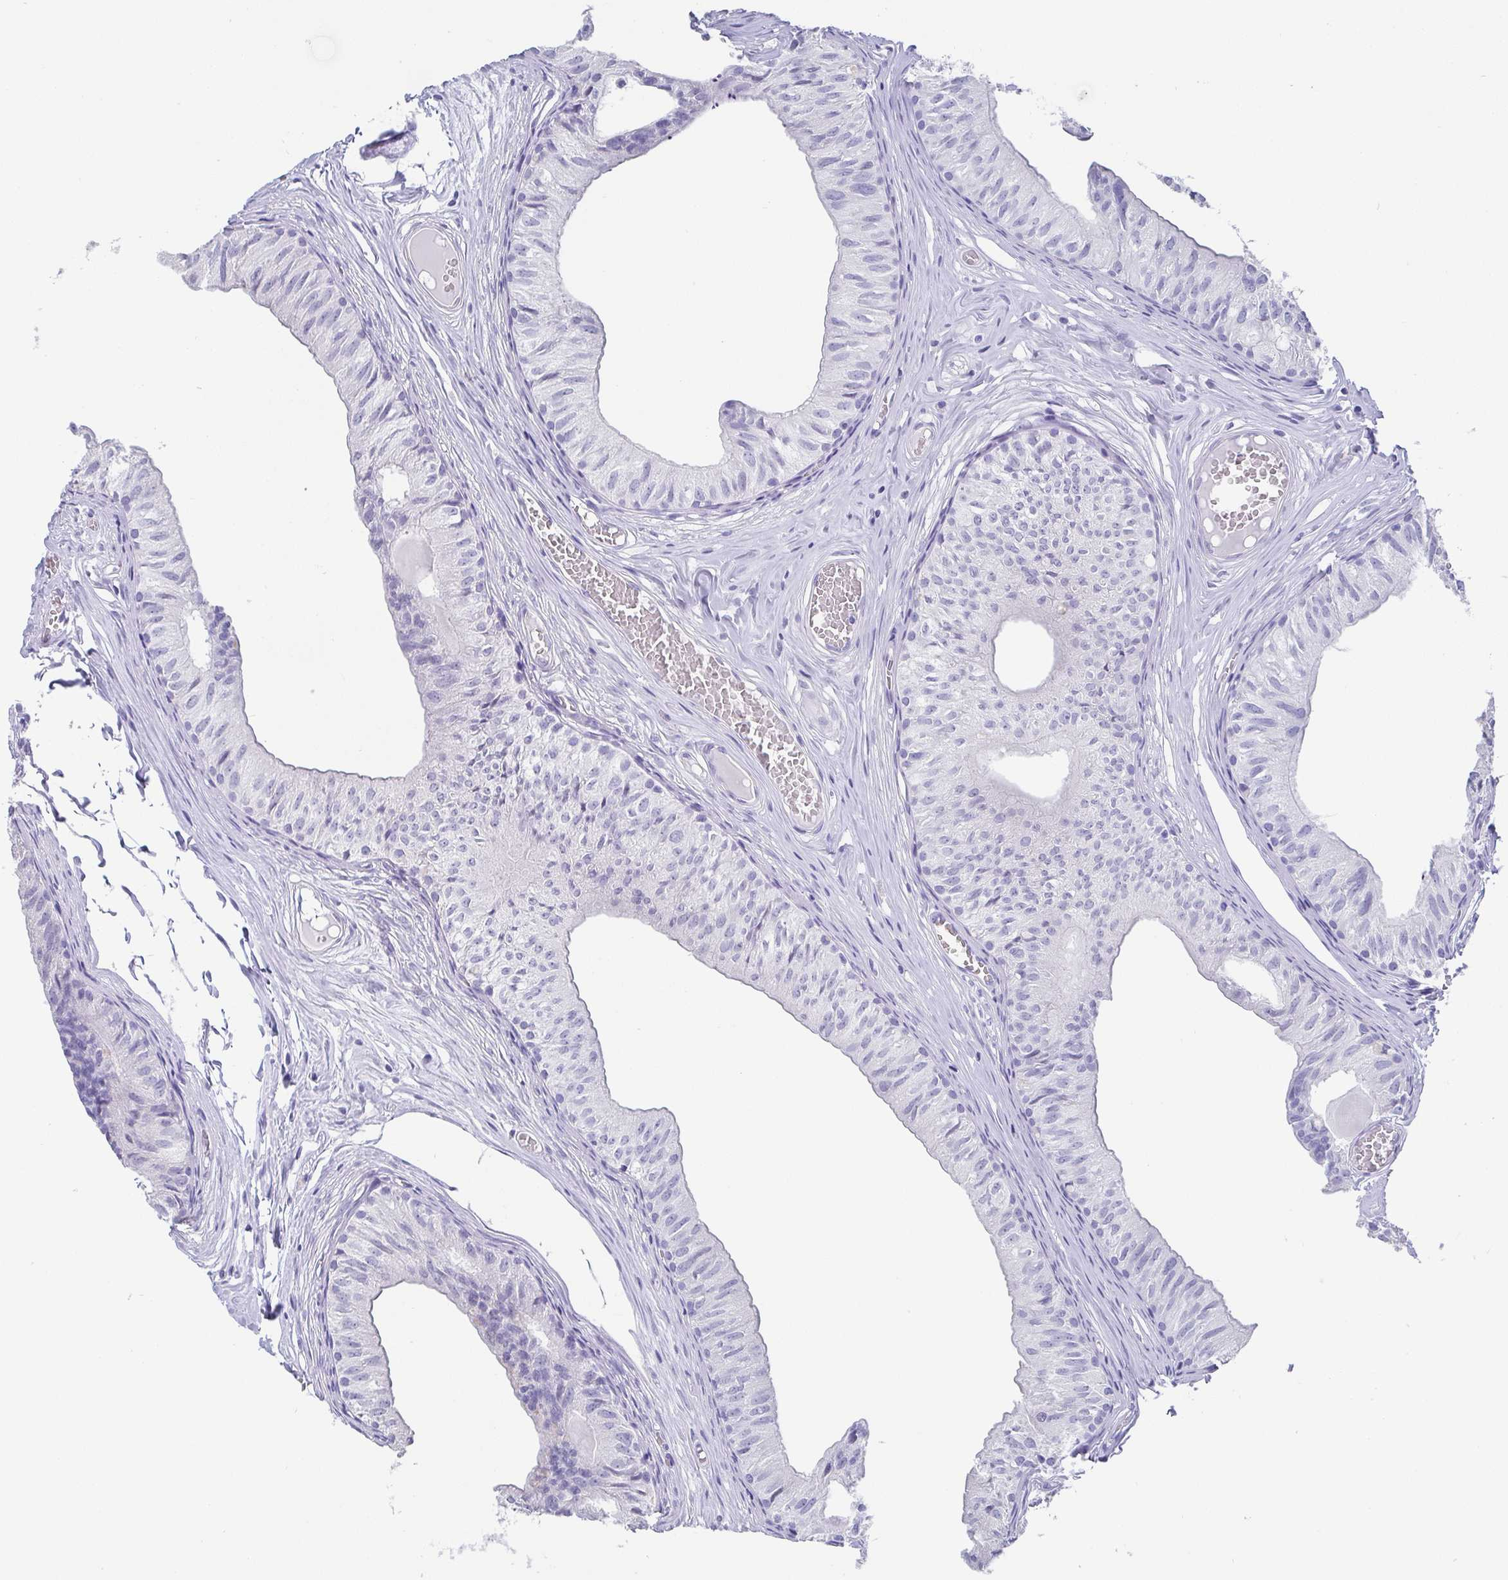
{"staining": {"intensity": "negative", "quantity": "none", "location": "none"}, "tissue": "epididymis", "cell_type": "Glandular cells", "image_type": "normal", "snomed": [{"axis": "morphology", "description": "Normal tissue, NOS"}, {"axis": "topography", "description": "Epididymis"}], "caption": "Immunohistochemistry micrograph of benign epididymis: epididymis stained with DAB (3,3'-diaminobenzidine) shows no significant protein staining in glandular cells.", "gene": "SCGN", "patient": {"sex": "male", "age": 25}}